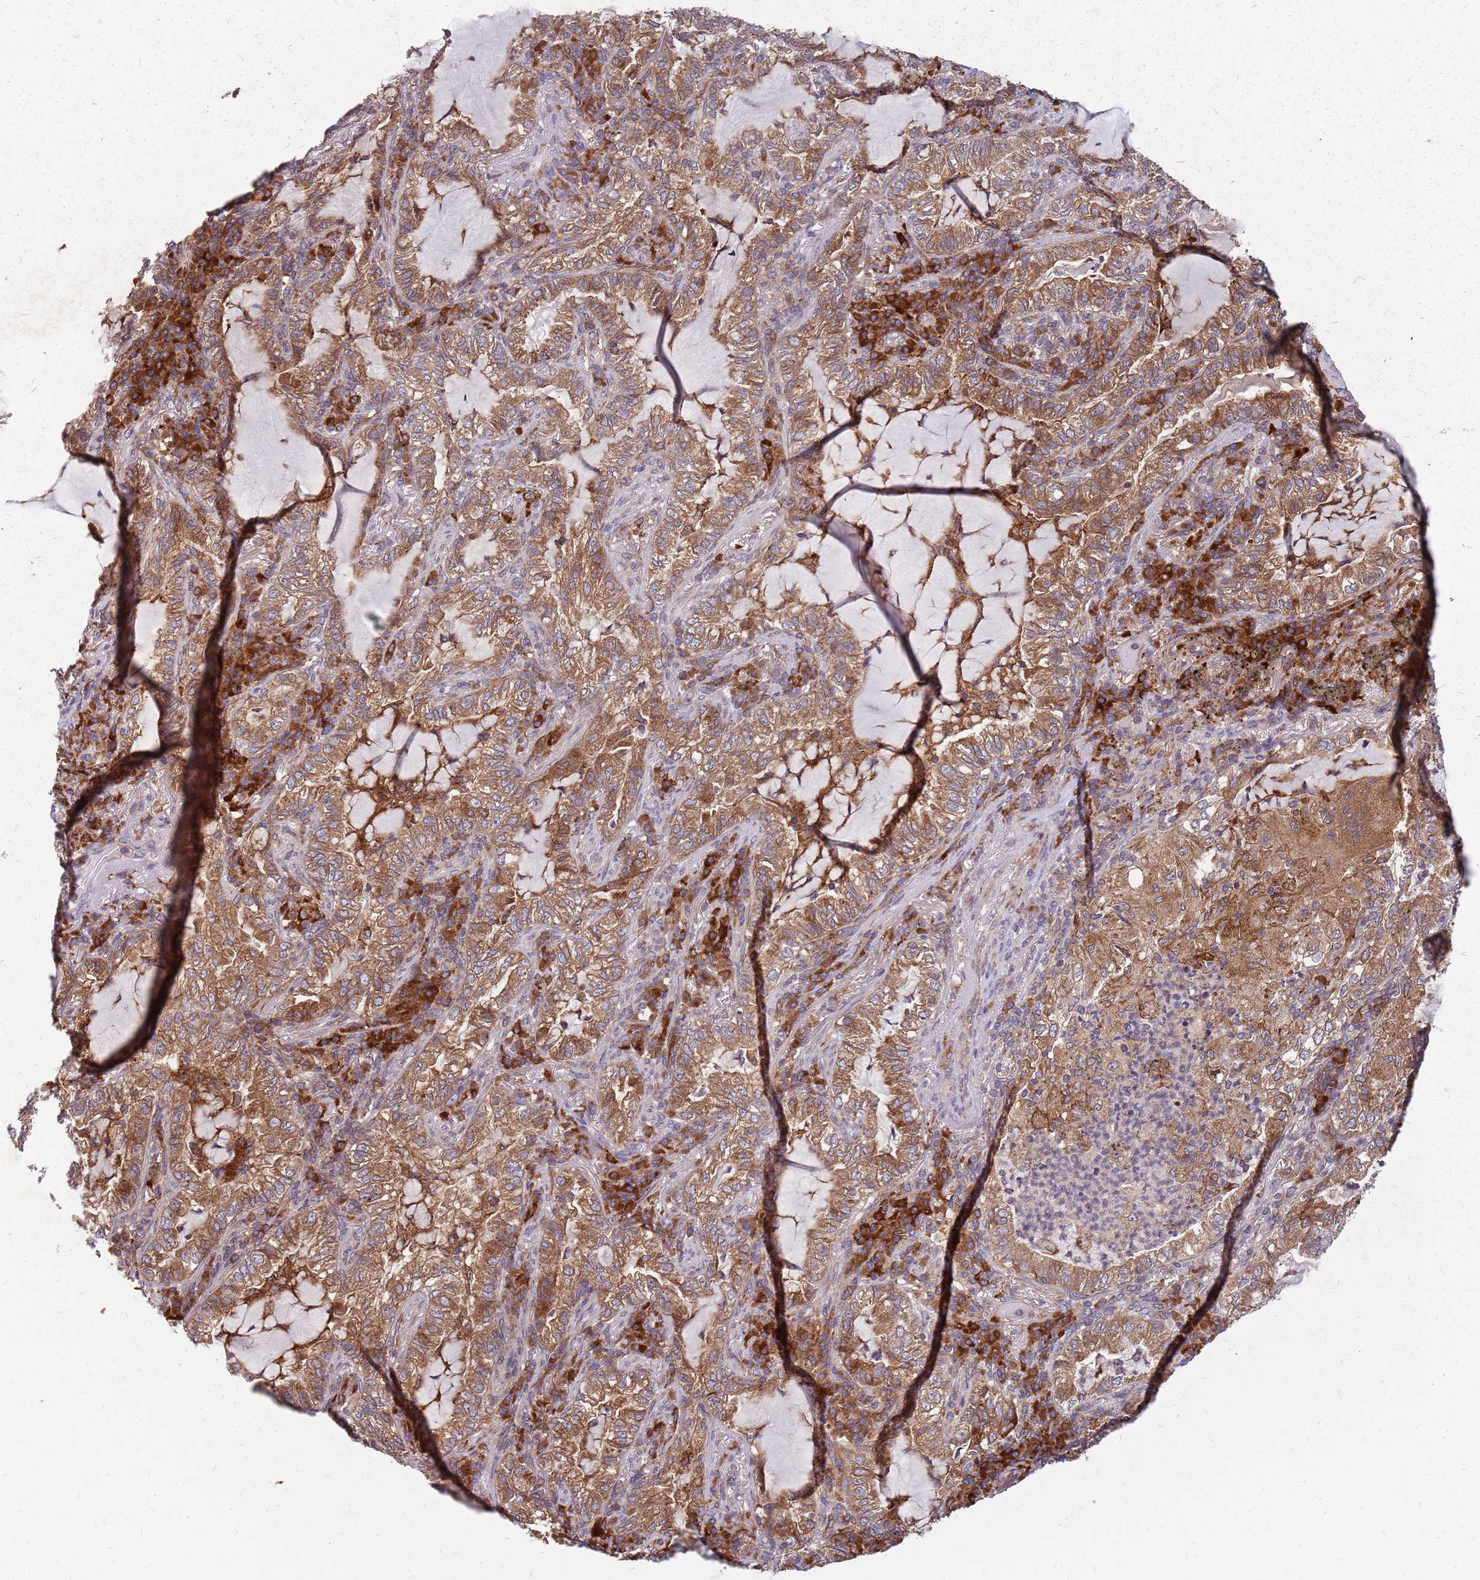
{"staining": {"intensity": "moderate", "quantity": ">75%", "location": "cytoplasmic/membranous"}, "tissue": "lung cancer", "cell_type": "Tumor cells", "image_type": "cancer", "snomed": [{"axis": "morphology", "description": "Adenocarcinoma, NOS"}, {"axis": "topography", "description": "Lung"}], "caption": "Adenocarcinoma (lung) tissue demonstrates moderate cytoplasmic/membranous staining in approximately >75% of tumor cells (brown staining indicates protein expression, while blue staining denotes nuclei).", "gene": "NME4", "patient": {"sex": "female", "age": 73}}